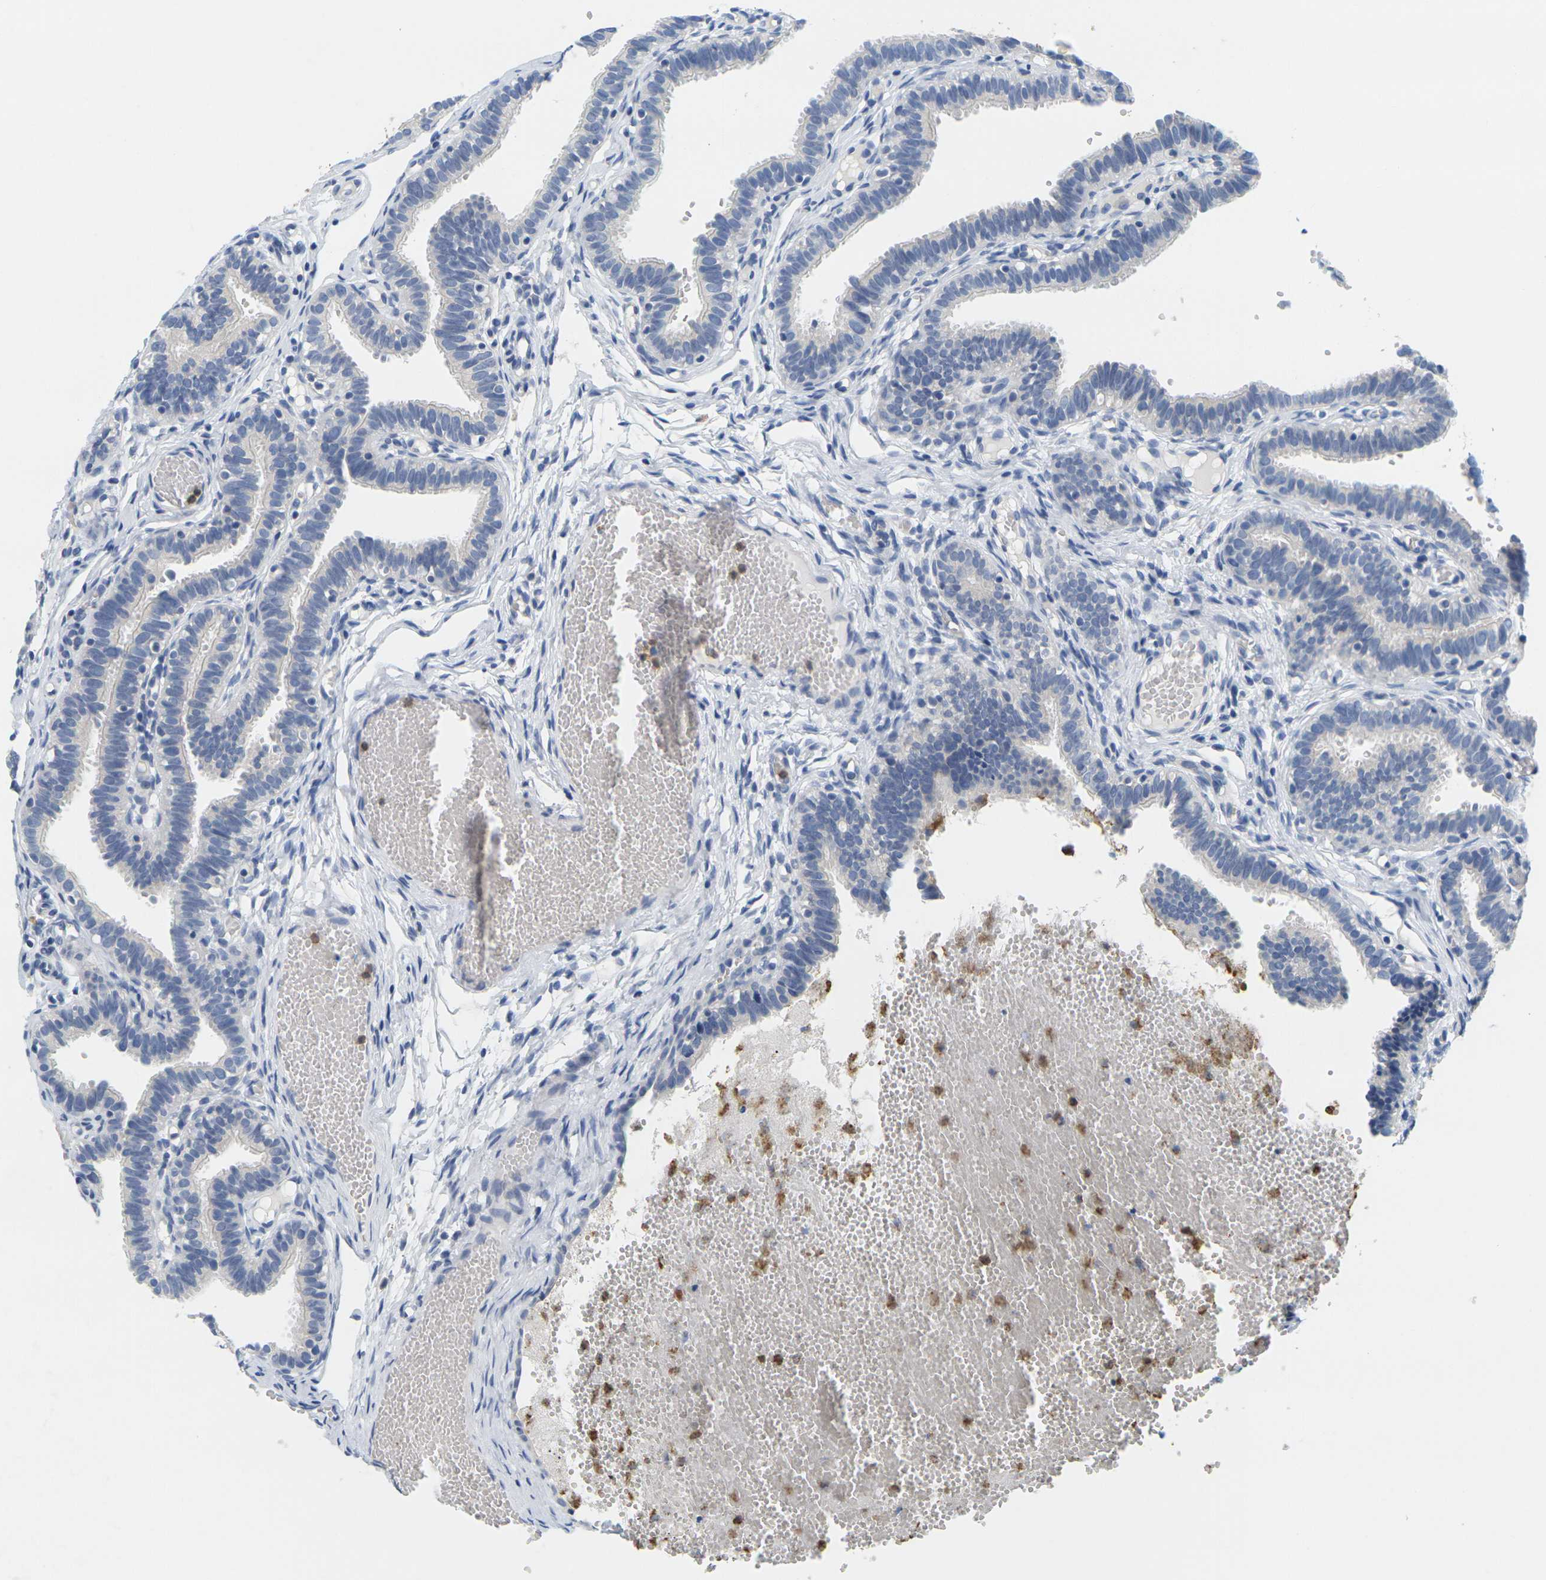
{"staining": {"intensity": "negative", "quantity": "none", "location": "none"}, "tissue": "fallopian tube", "cell_type": "Glandular cells", "image_type": "normal", "snomed": [{"axis": "morphology", "description": "Normal tissue, NOS"}, {"axis": "topography", "description": "Fallopian tube"}, {"axis": "topography", "description": "Placenta"}], "caption": "This is a micrograph of immunohistochemistry staining of benign fallopian tube, which shows no expression in glandular cells.", "gene": "KLK5", "patient": {"sex": "female", "age": 34}}